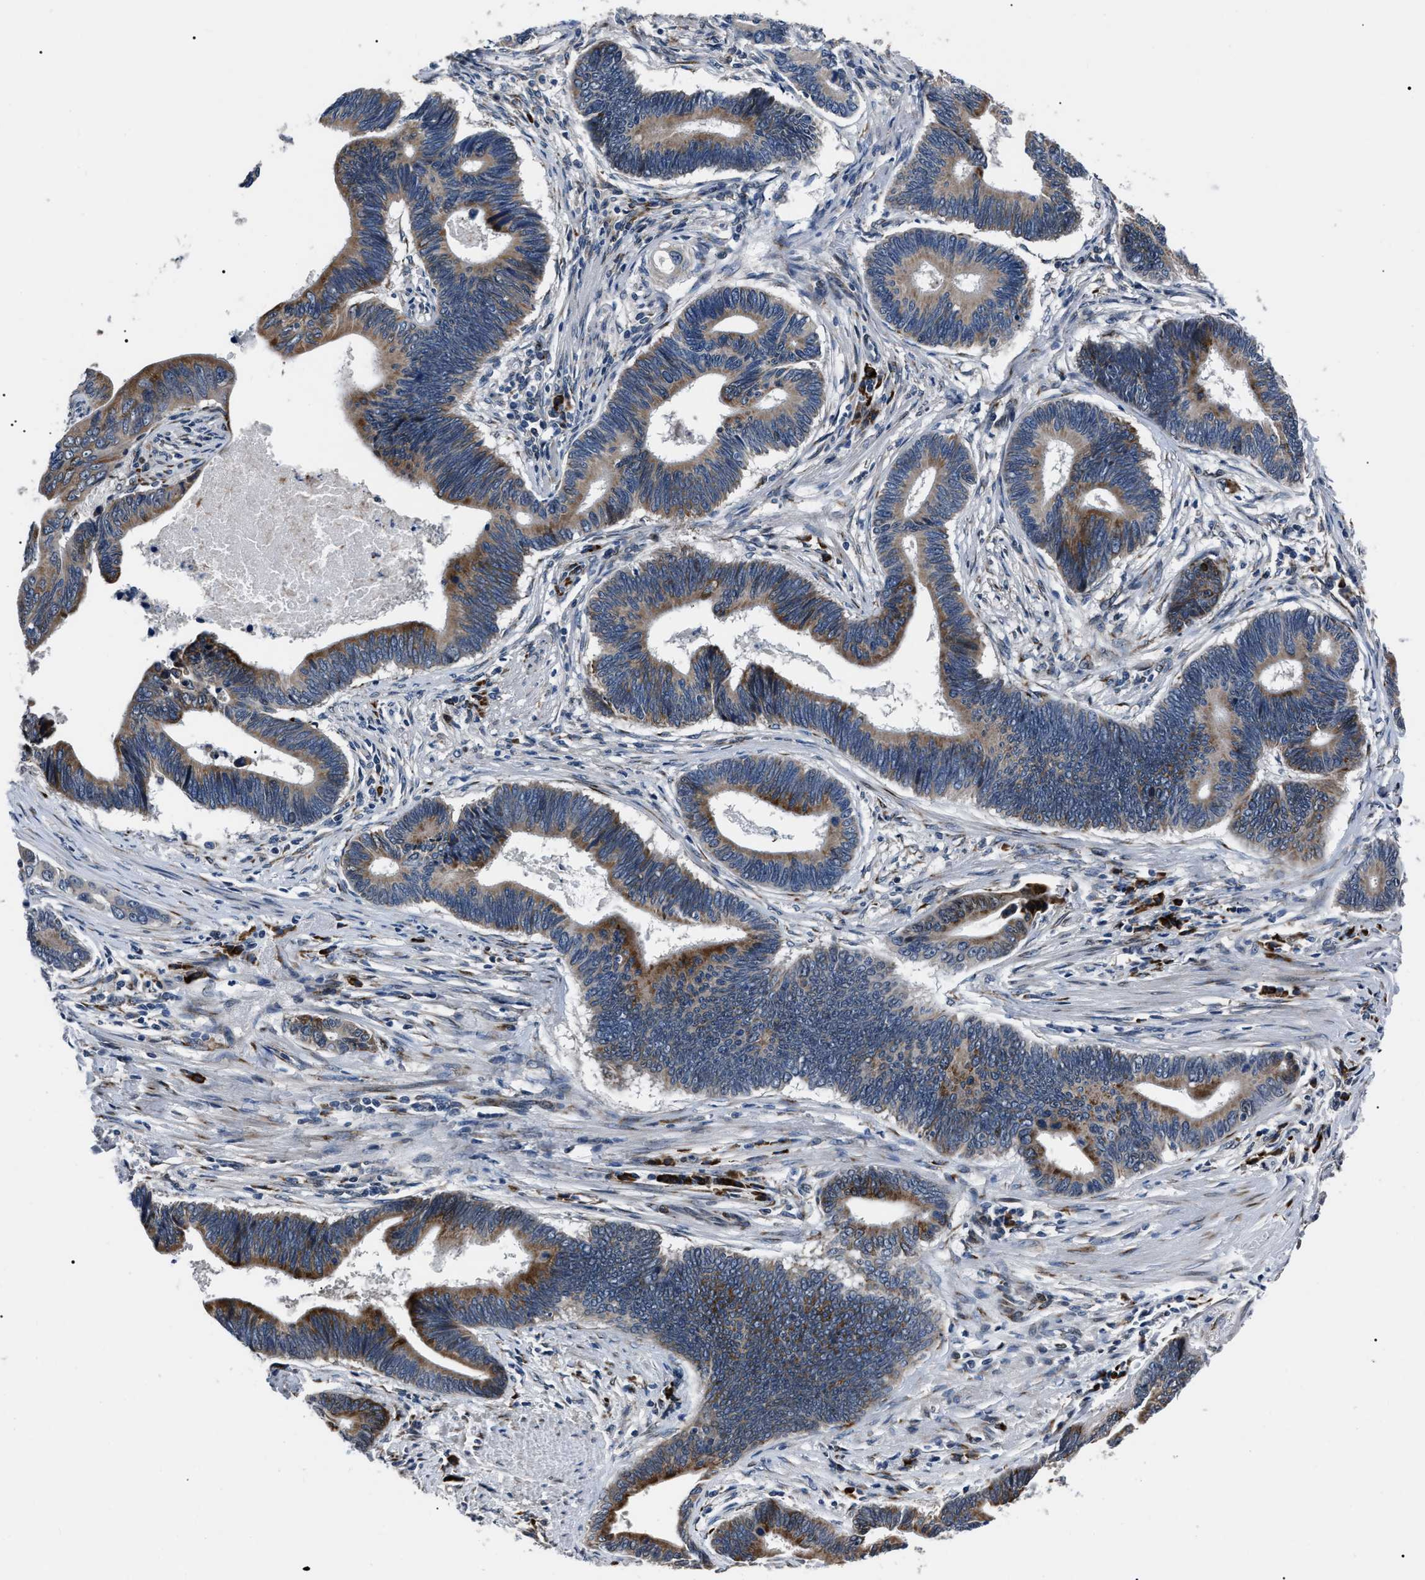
{"staining": {"intensity": "moderate", "quantity": ">75%", "location": "cytoplasmic/membranous"}, "tissue": "pancreatic cancer", "cell_type": "Tumor cells", "image_type": "cancer", "snomed": [{"axis": "morphology", "description": "Adenocarcinoma, NOS"}, {"axis": "topography", "description": "Pancreas"}], "caption": "High-power microscopy captured an IHC histopathology image of pancreatic cancer (adenocarcinoma), revealing moderate cytoplasmic/membranous staining in about >75% of tumor cells.", "gene": "LRRC14", "patient": {"sex": "female", "age": 70}}